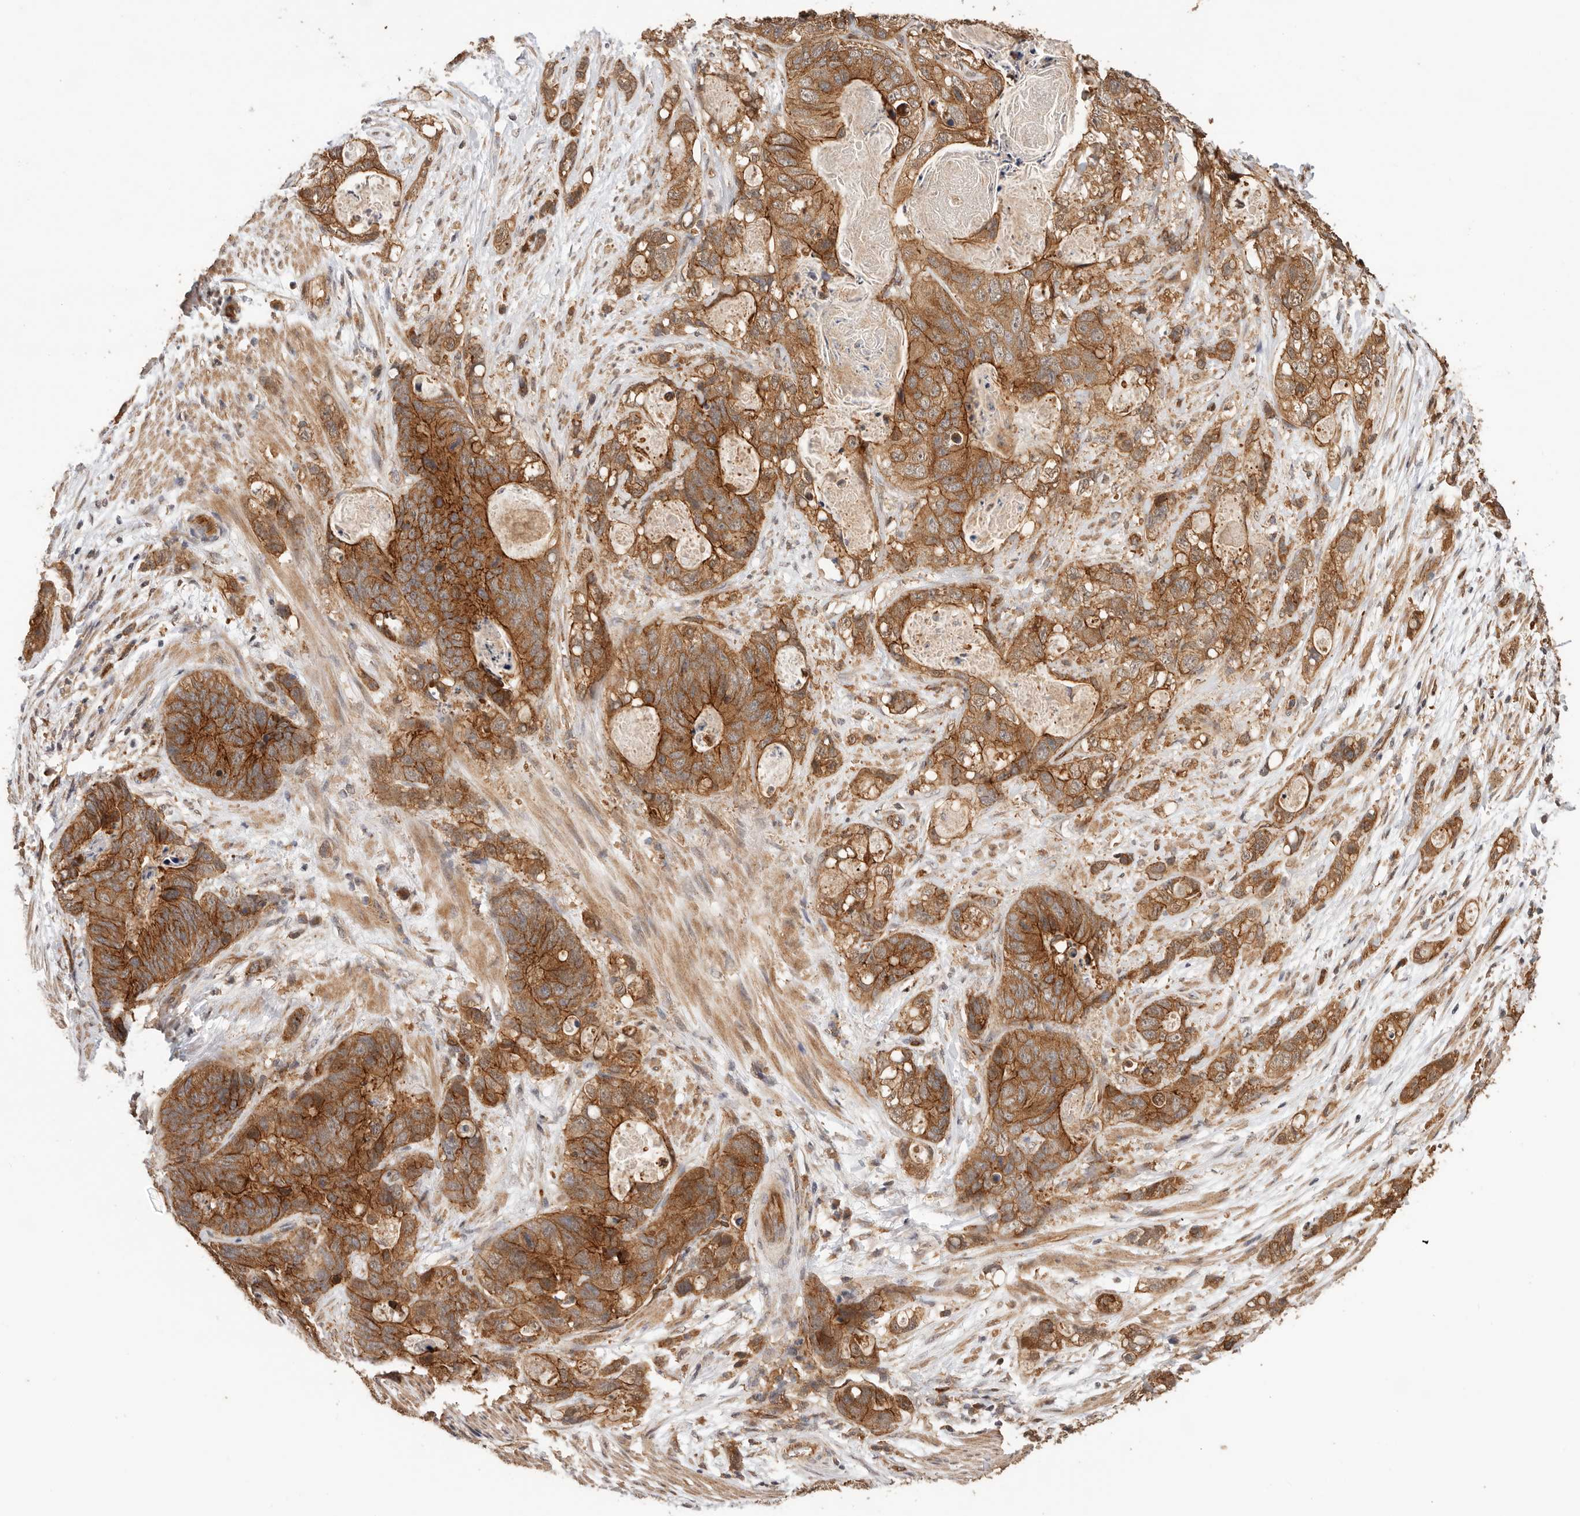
{"staining": {"intensity": "strong", "quantity": ">75%", "location": "cytoplasmic/membranous"}, "tissue": "stomach cancer", "cell_type": "Tumor cells", "image_type": "cancer", "snomed": [{"axis": "morphology", "description": "Normal tissue, NOS"}, {"axis": "morphology", "description": "Adenocarcinoma, NOS"}, {"axis": "topography", "description": "Stomach"}], "caption": "Immunohistochemistry image of neoplastic tissue: human stomach cancer (adenocarcinoma) stained using immunohistochemistry shows high levels of strong protein expression localized specifically in the cytoplasmic/membranous of tumor cells, appearing as a cytoplasmic/membranous brown color.", "gene": "AFDN", "patient": {"sex": "female", "age": 89}}